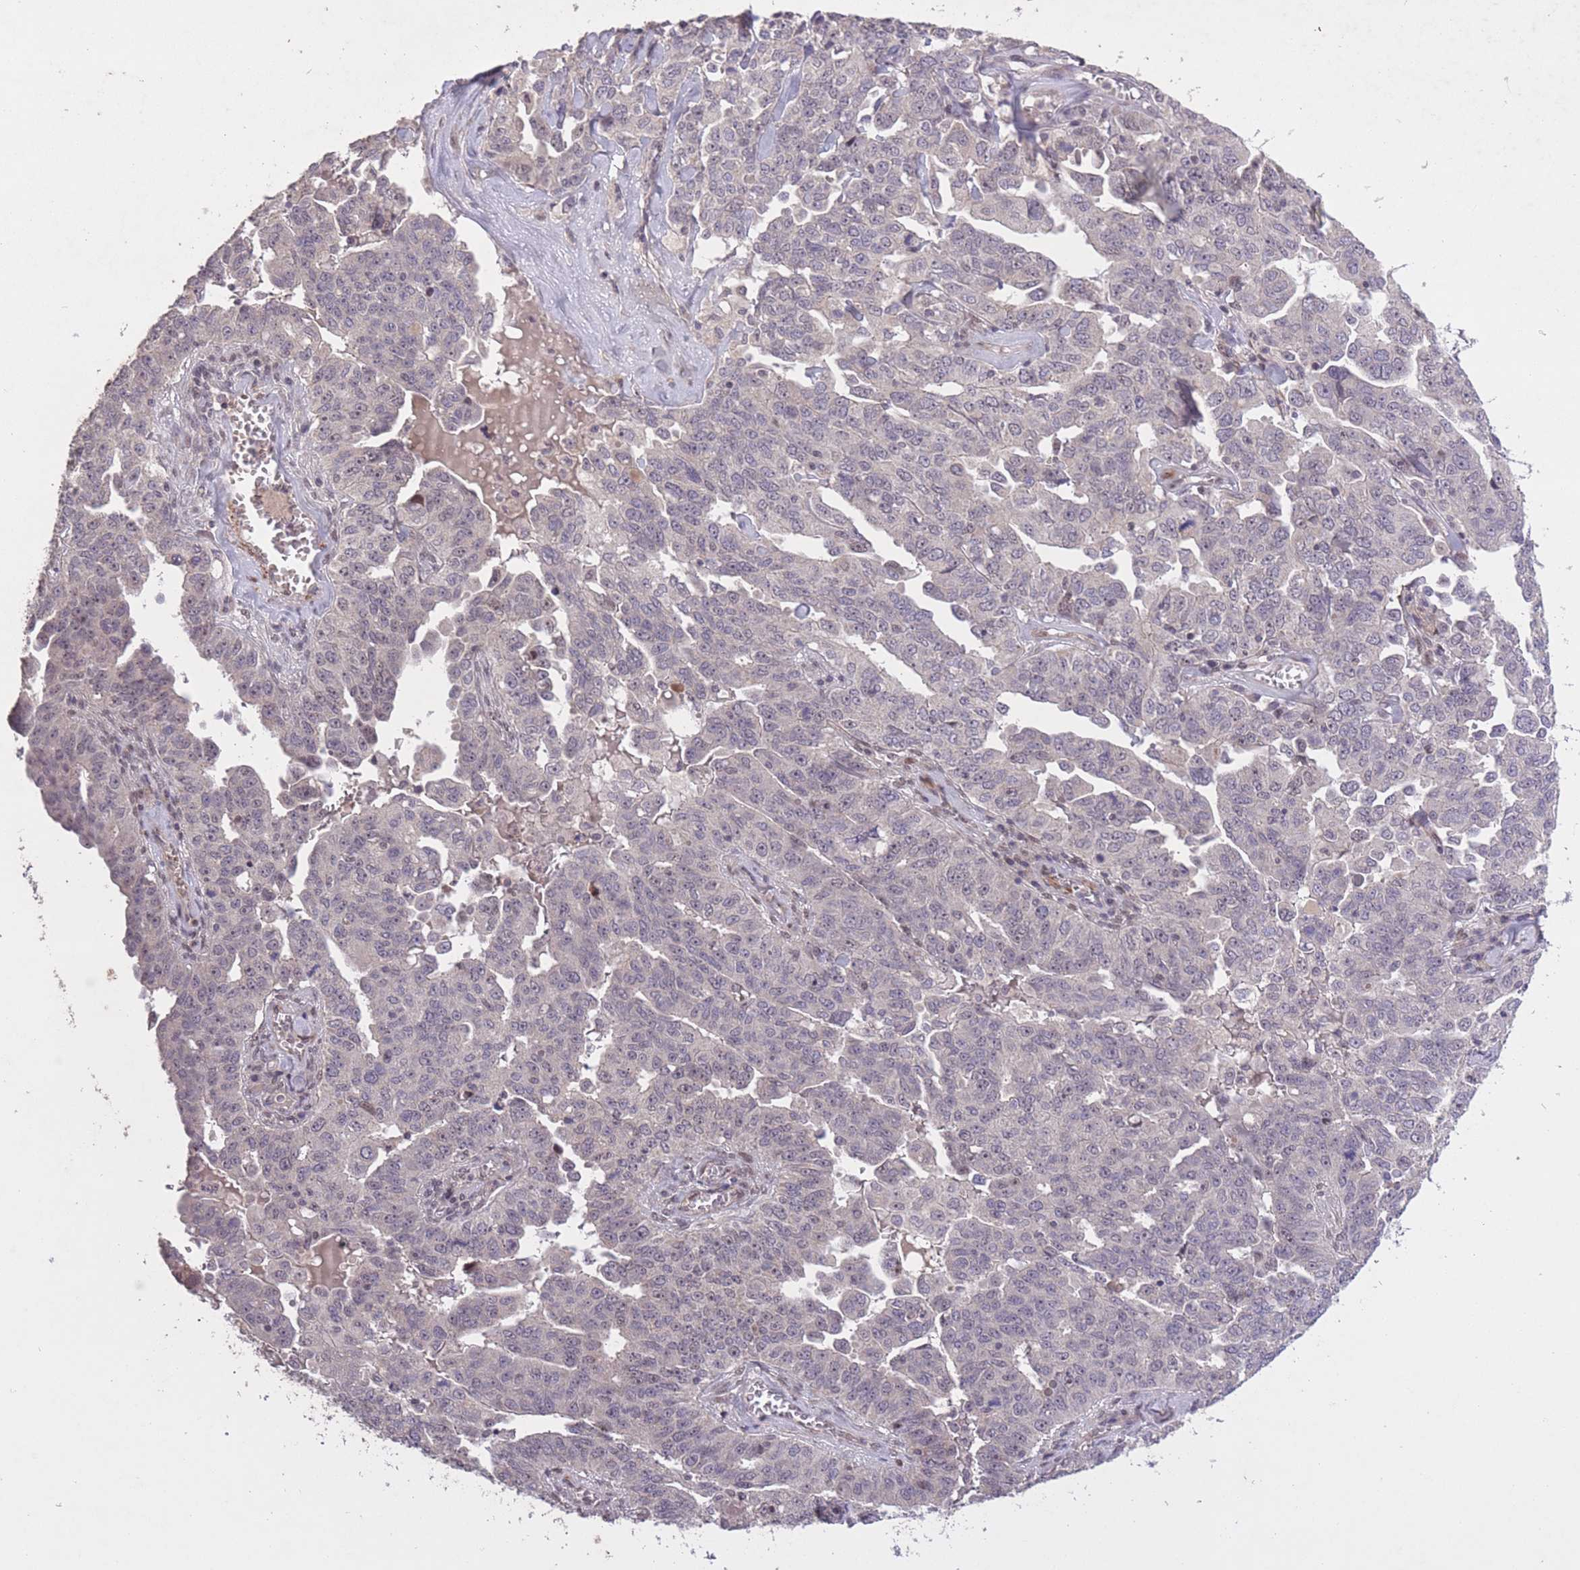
{"staining": {"intensity": "negative", "quantity": "none", "location": "none"}, "tissue": "ovarian cancer", "cell_type": "Tumor cells", "image_type": "cancer", "snomed": [{"axis": "morphology", "description": "Carcinoma, endometroid"}, {"axis": "topography", "description": "Ovary"}], "caption": "This is an immunohistochemistry photomicrograph of human endometroid carcinoma (ovarian). There is no staining in tumor cells.", "gene": "CBX6", "patient": {"sex": "female", "age": 62}}